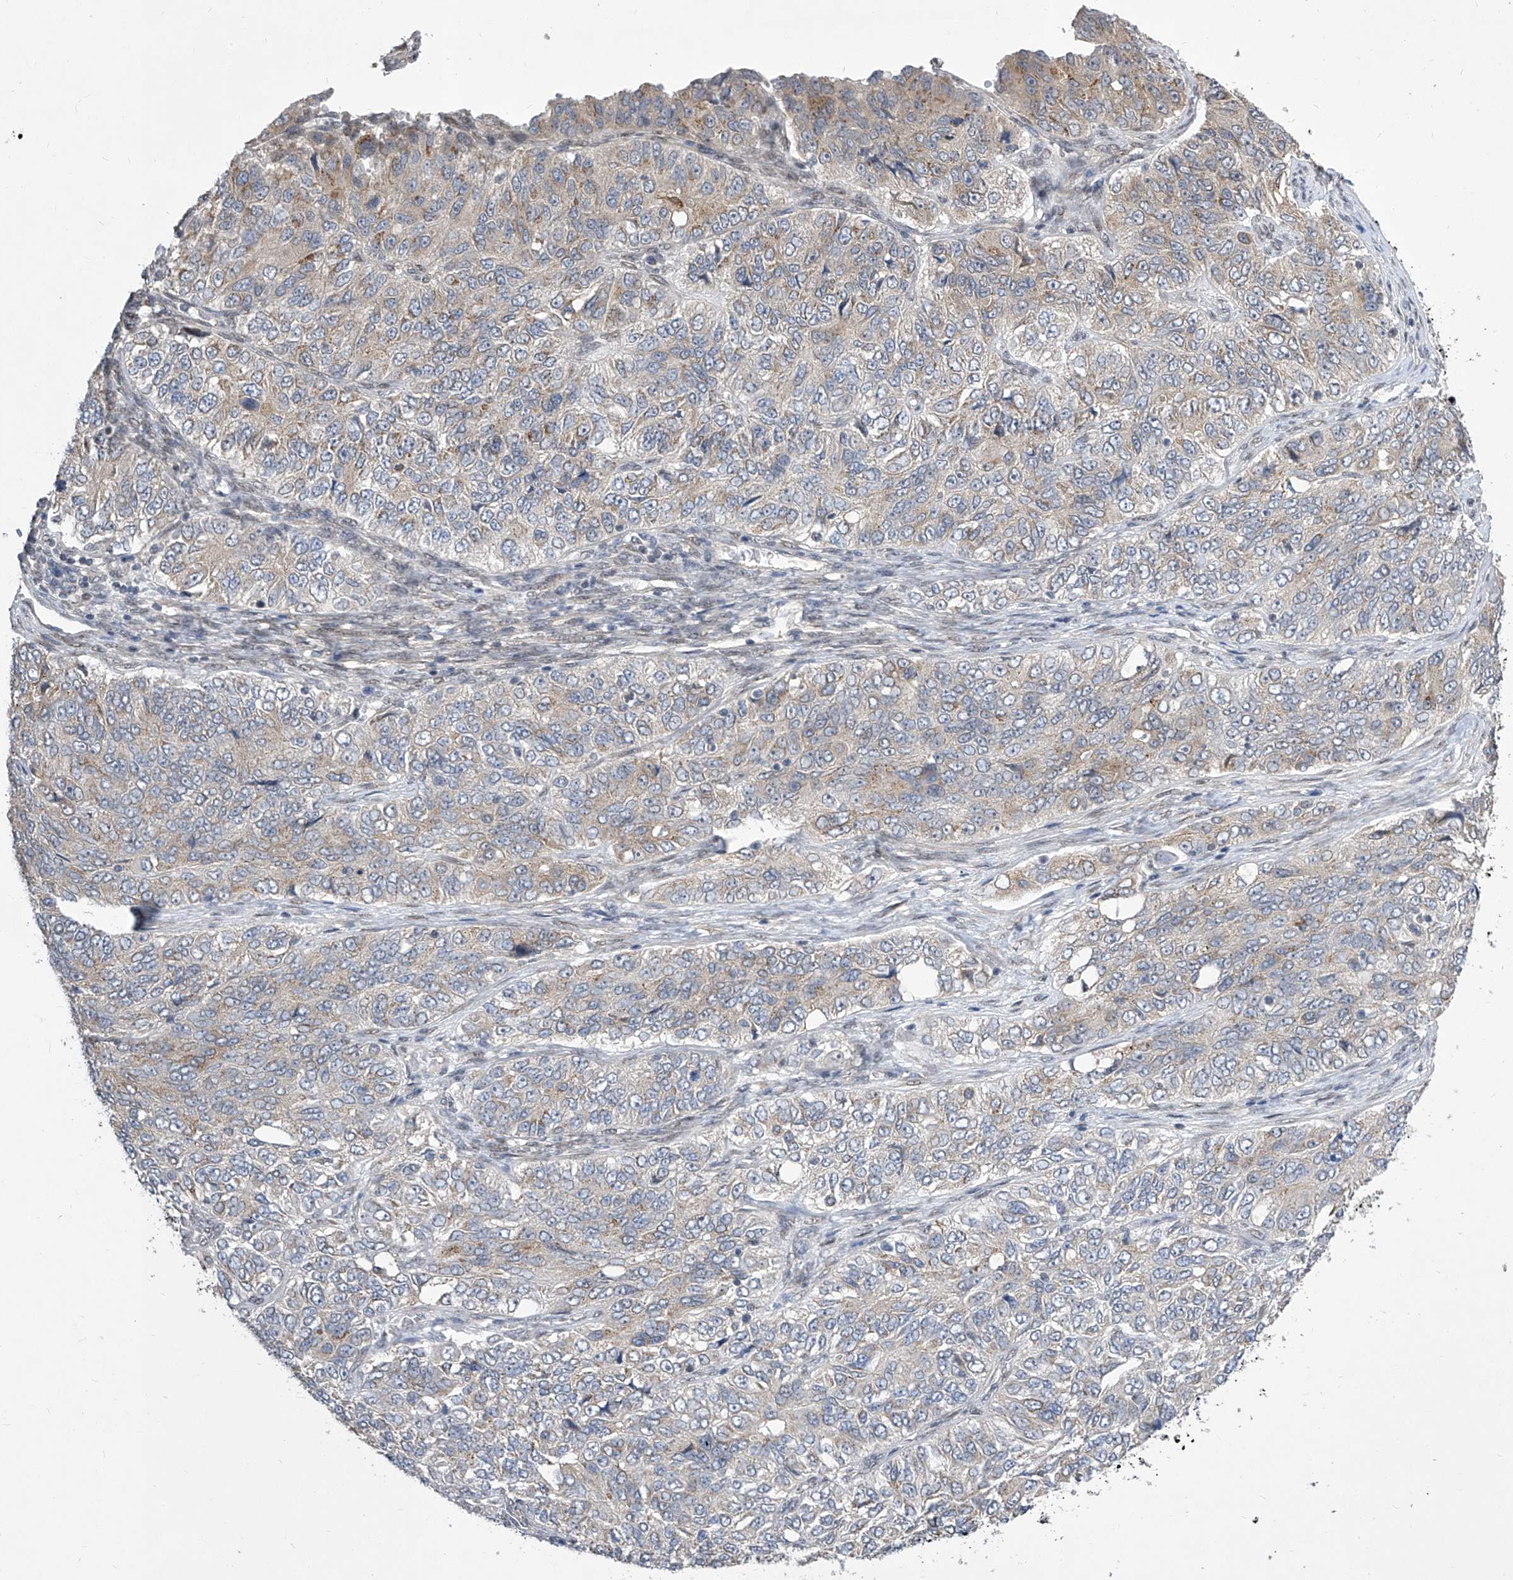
{"staining": {"intensity": "weak", "quantity": "<25%", "location": "cytoplasmic/membranous"}, "tissue": "ovarian cancer", "cell_type": "Tumor cells", "image_type": "cancer", "snomed": [{"axis": "morphology", "description": "Carcinoma, endometroid"}, {"axis": "topography", "description": "Ovary"}], "caption": "Immunohistochemical staining of ovarian cancer exhibits no significant staining in tumor cells.", "gene": "CETN2", "patient": {"sex": "female", "age": 51}}